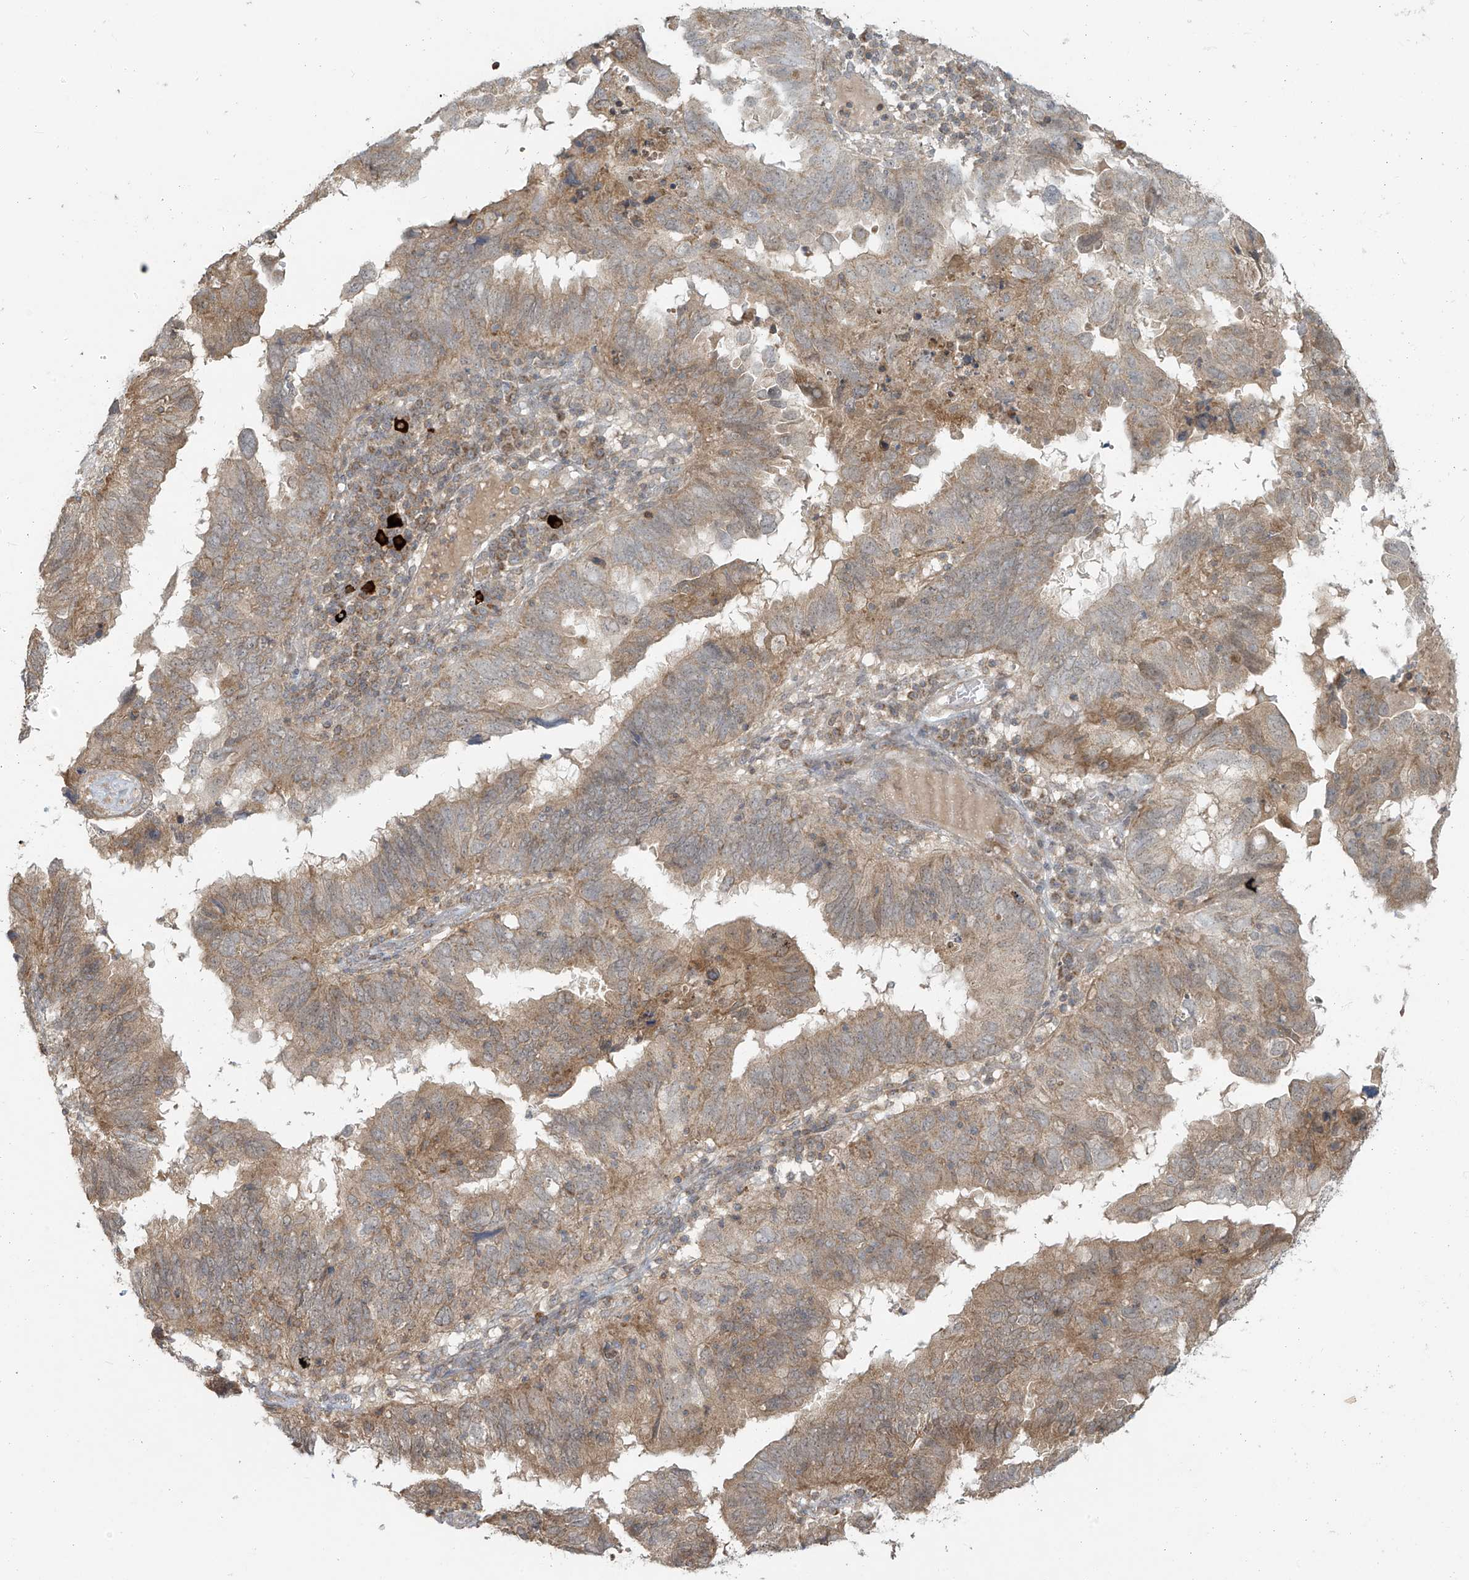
{"staining": {"intensity": "weak", "quantity": "25%-75%", "location": "cytoplasmic/membranous"}, "tissue": "endometrial cancer", "cell_type": "Tumor cells", "image_type": "cancer", "snomed": [{"axis": "morphology", "description": "Adenocarcinoma, NOS"}, {"axis": "topography", "description": "Uterus"}], "caption": "This histopathology image displays immunohistochemistry (IHC) staining of human adenocarcinoma (endometrial), with low weak cytoplasmic/membranous expression in about 25%-75% of tumor cells.", "gene": "HDDC2", "patient": {"sex": "female", "age": 77}}